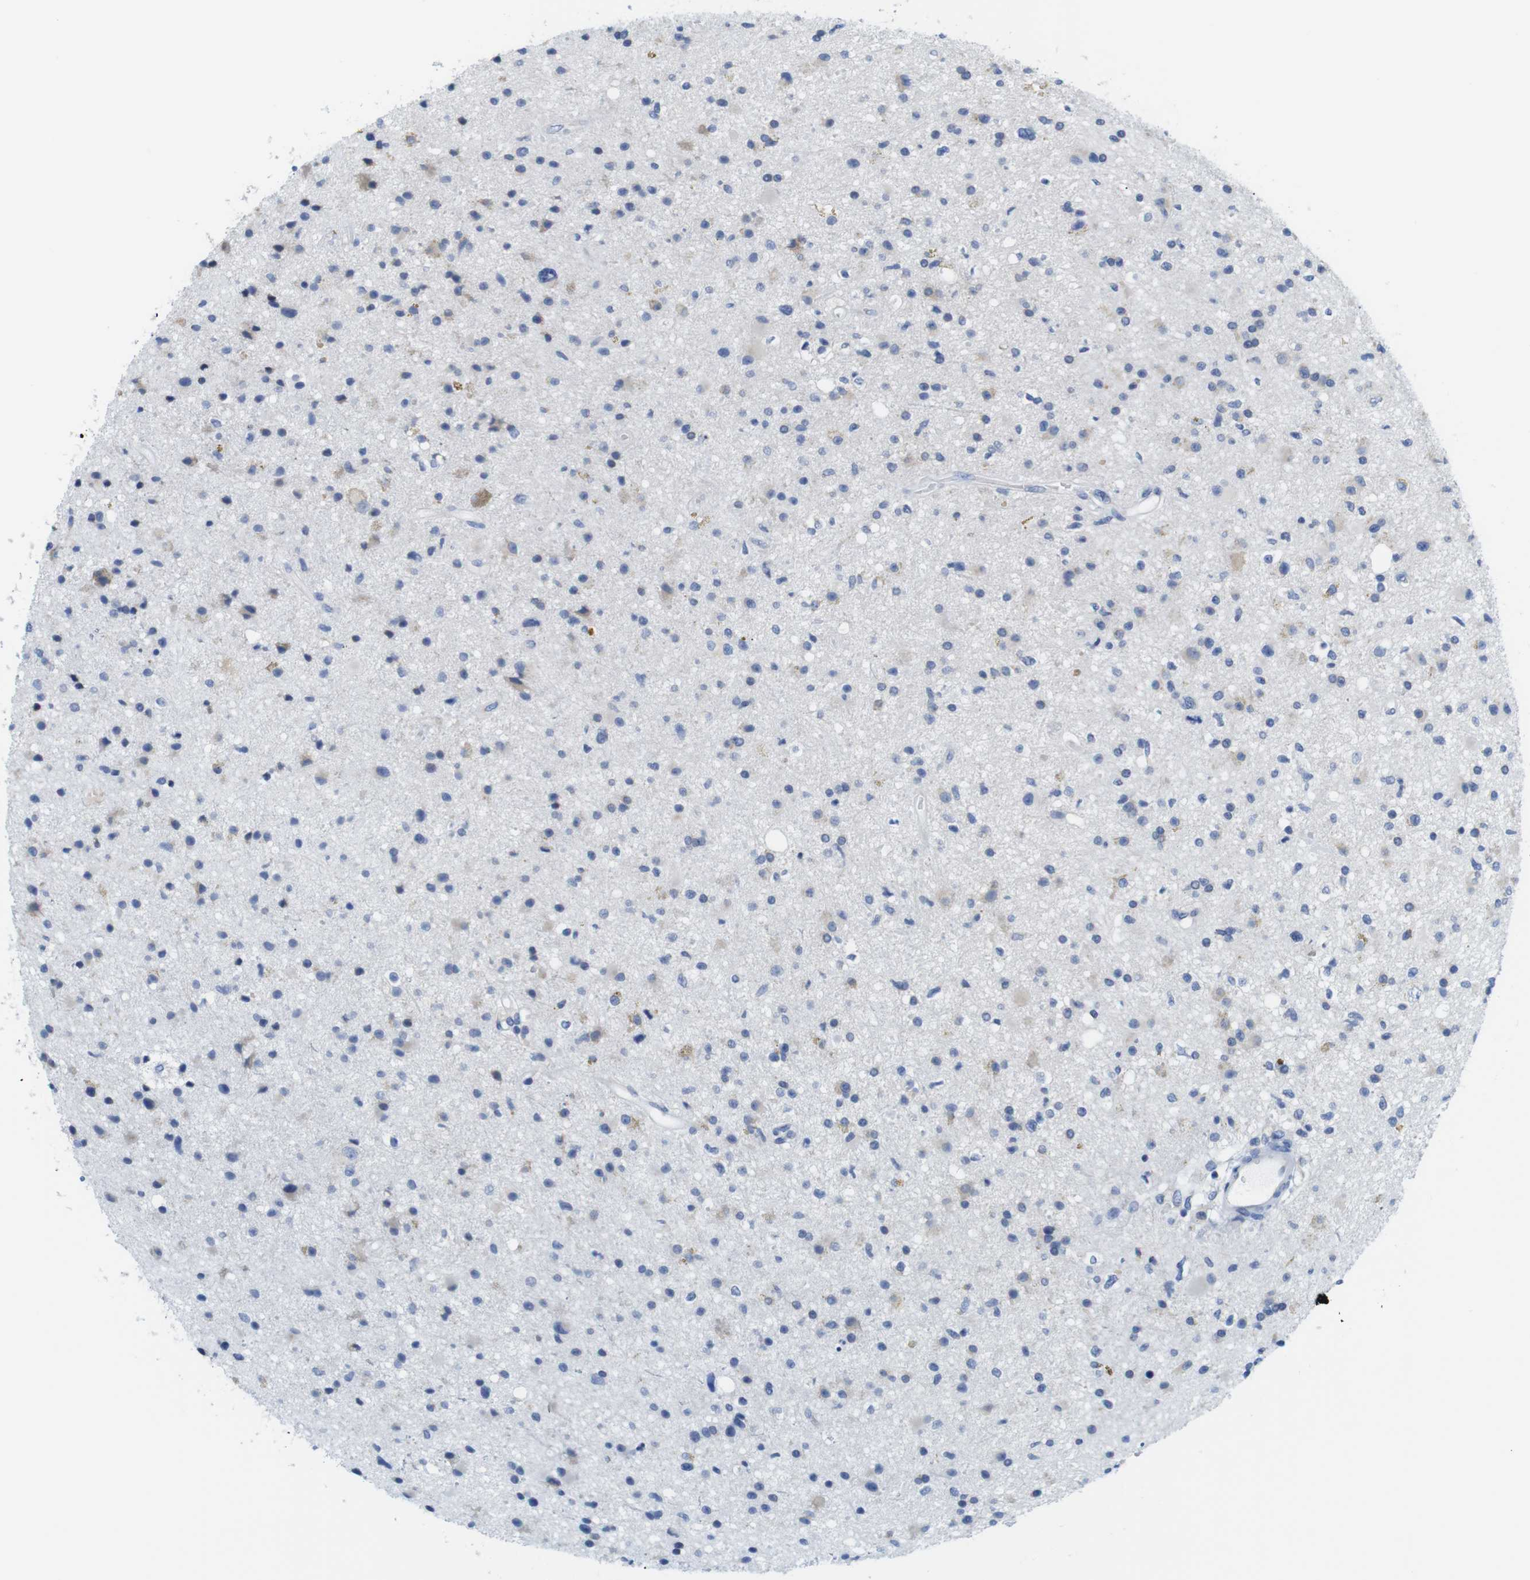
{"staining": {"intensity": "negative", "quantity": "none", "location": "none"}, "tissue": "glioma", "cell_type": "Tumor cells", "image_type": "cancer", "snomed": [{"axis": "morphology", "description": "Glioma, malignant, High grade"}, {"axis": "topography", "description": "Brain"}], "caption": "Immunohistochemistry of human glioma demonstrates no positivity in tumor cells.", "gene": "NEBL", "patient": {"sex": "male", "age": 33}}